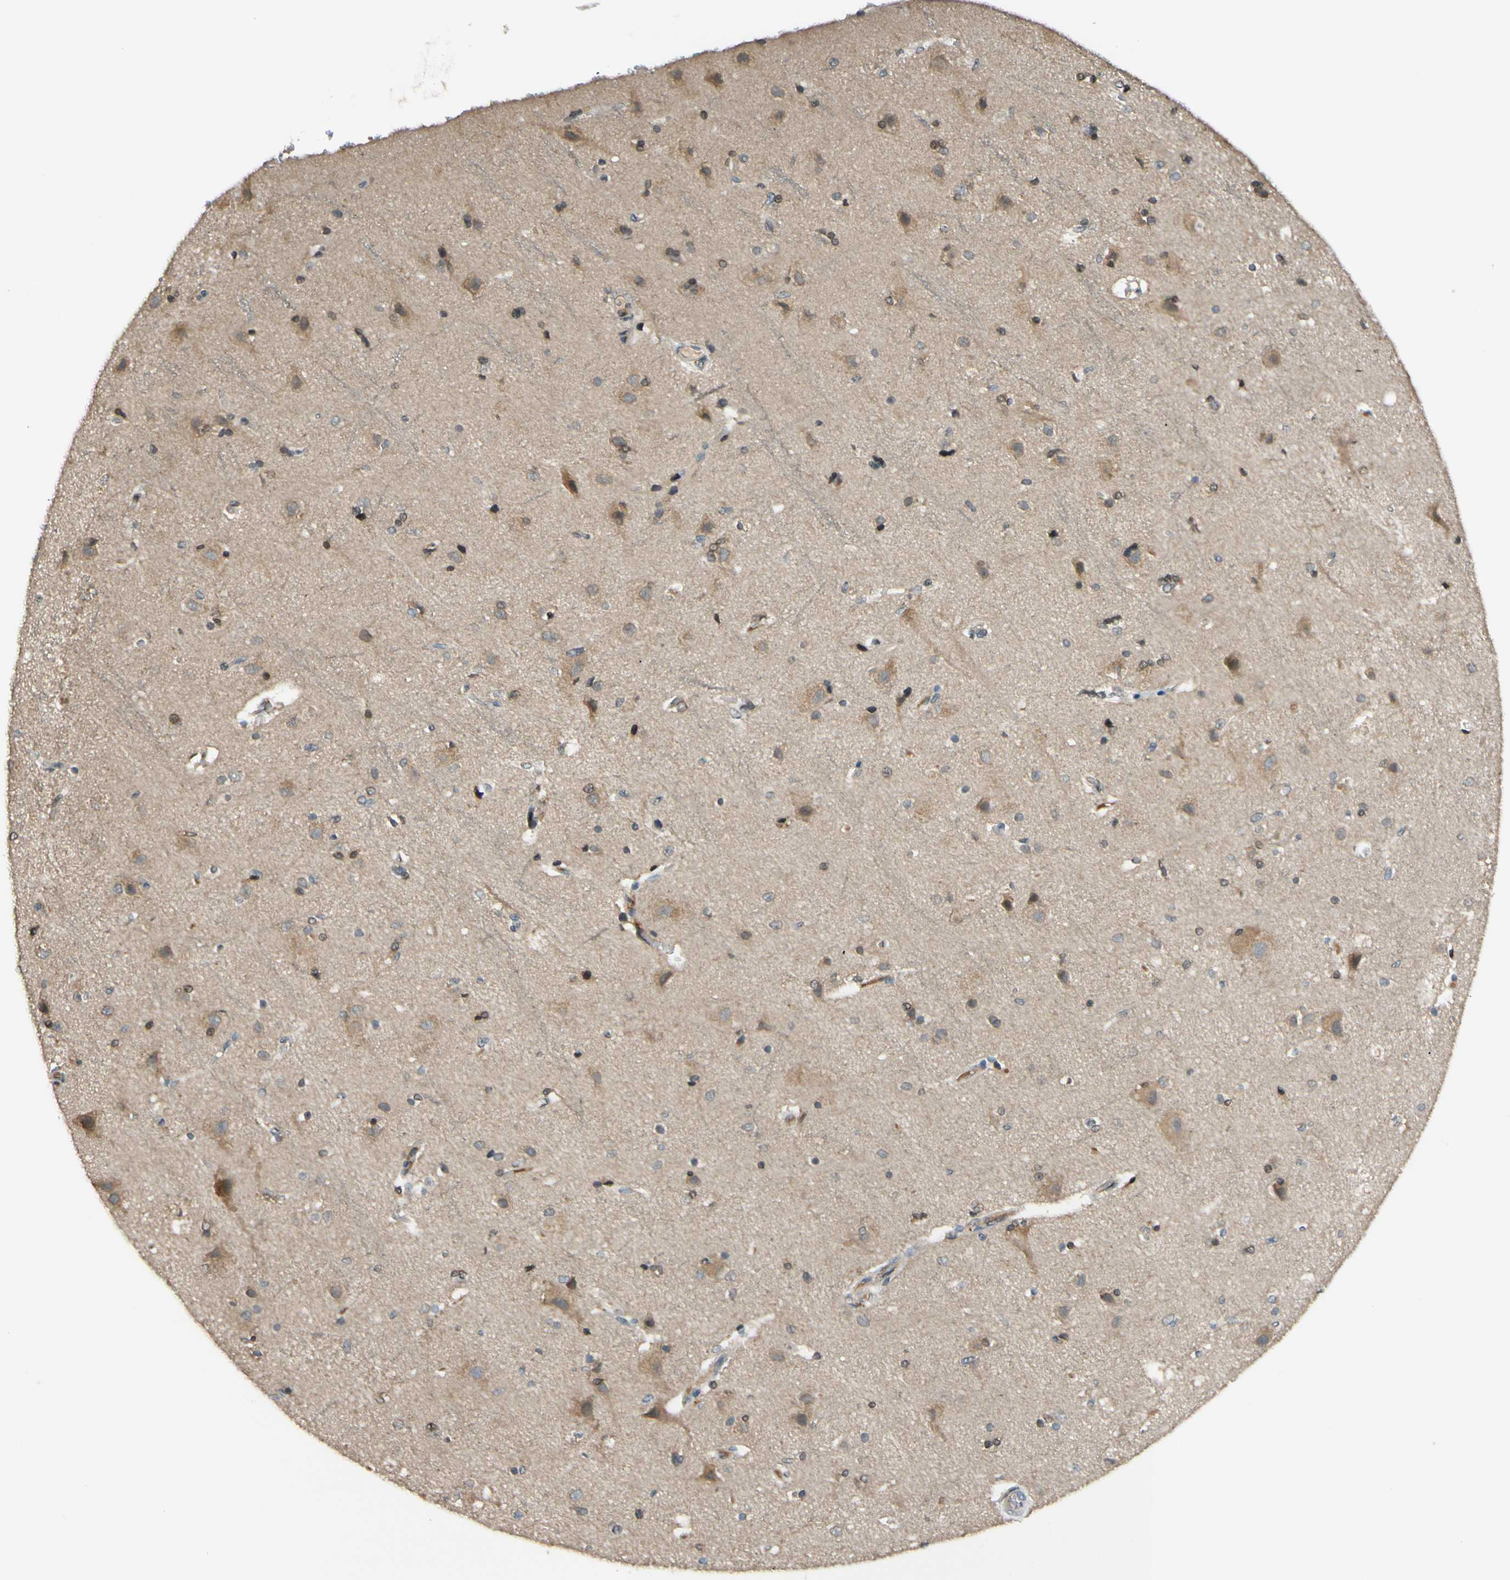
{"staining": {"intensity": "negative", "quantity": "none", "location": "none"}, "tissue": "cerebral cortex", "cell_type": "Endothelial cells", "image_type": "normal", "snomed": [{"axis": "morphology", "description": "Normal tissue, NOS"}, {"axis": "topography", "description": "Cerebral cortex"}], "caption": "IHC image of unremarkable human cerebral cortex stained for a protein (brown), which shows no staining in endothelial cells.", "gene": "FGF10", "patient": {"sex": "female", "age": 54}}